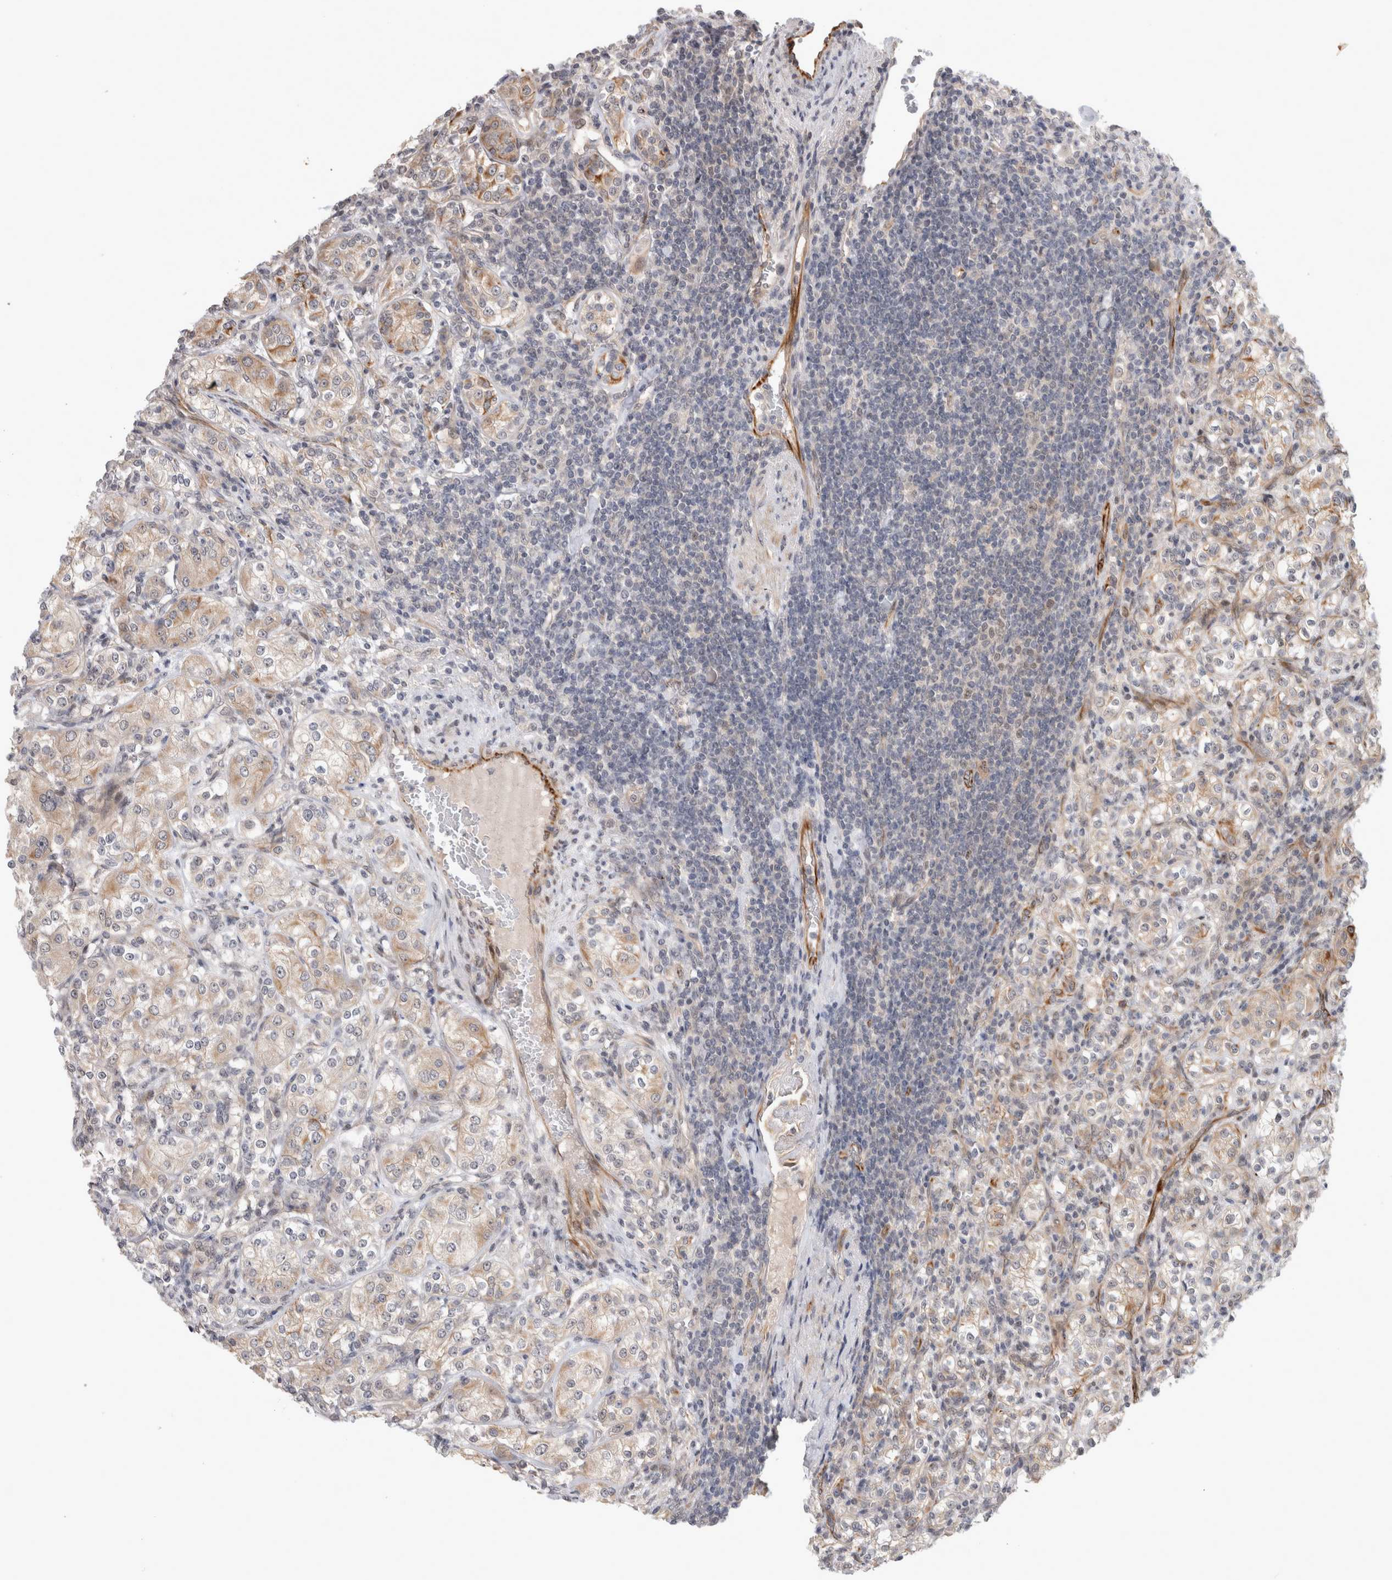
{"staining": {"intensity": "moderate", "quantity": "25%-75%", "location": "cytoplasmic/membranous"}, "tissue": "renal cancer", "cell_type": "Tumor cells", "image_type": "cancer", "snomed": [{"axis": "morphology", "description": "Adenocarcinoma, NOS"}, {"axis": "topography", "description": "Kidney"}], "caption": "Protein expression analysis of renal cancer demonstrates moderate cytoplasmic/membranous positivity in about 25%-75% of tumor cells. (DAB (3,3'-diaminobenzidine) IHC, brown staining for protein, blue staining for nuclei).", "gene": "CRISPLD1", "patient": {"sex": "male", "age": 77}}